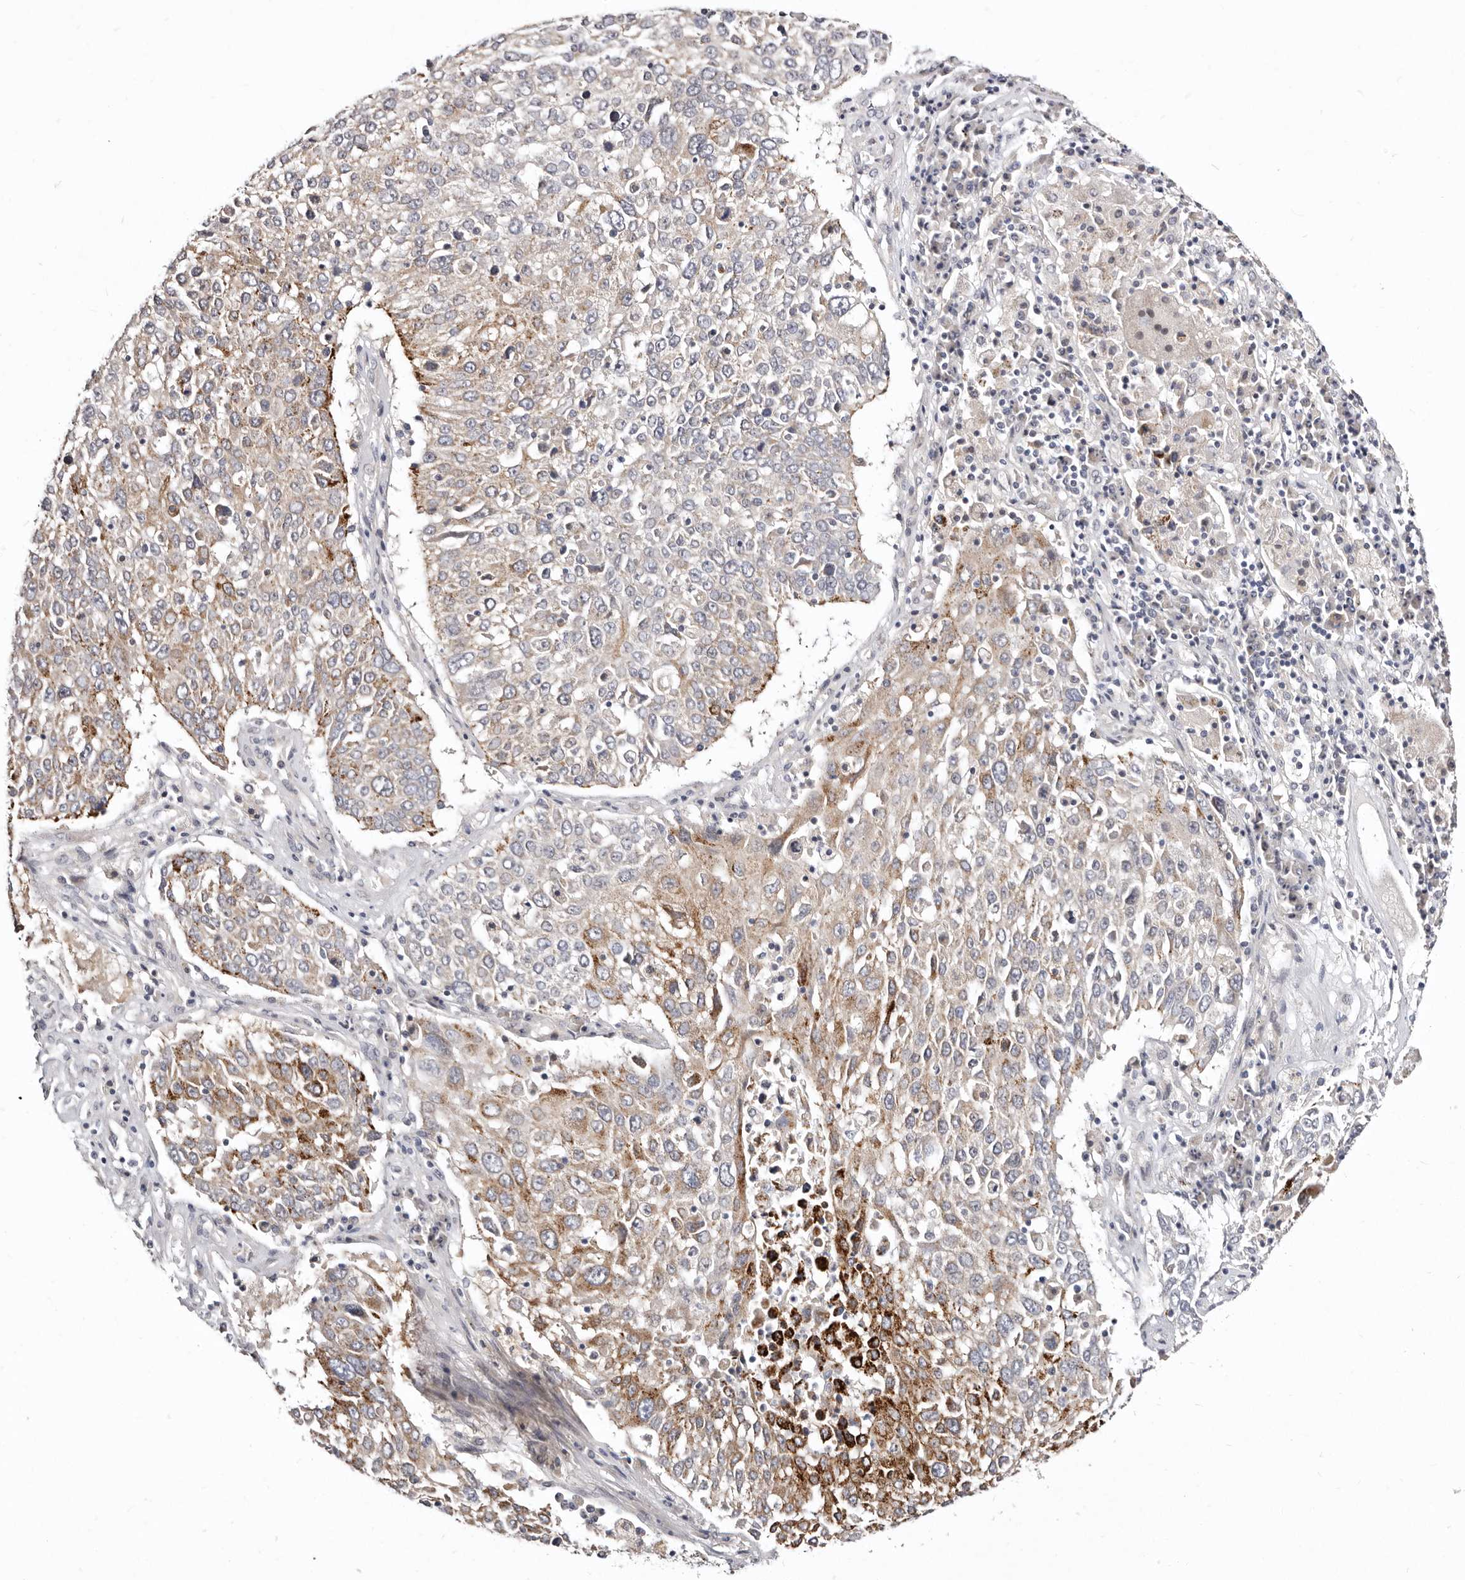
{"staining": {"intensity": "moderate", "quantity": "<25%", "location": "cytoplasmic/membranous"}, "tissue": "lung cancer", "cell_type": "Tumor cells", "image_type": "cancer", "snomed": [{"axis": "morphology", "description": "Squamous cell carcinoma, NOS"}, {"axis": "topography", "description": "Lung"}], "caption": "Immunohistochemical staining of human lung cancer (squamous cell carcinoma) displays low levels of moderate cytoplasmic/membranous expression in approximately <25% of tumor cells.", "gene": "KLHL4", "patient": {"sex": "male", "age": 65}}